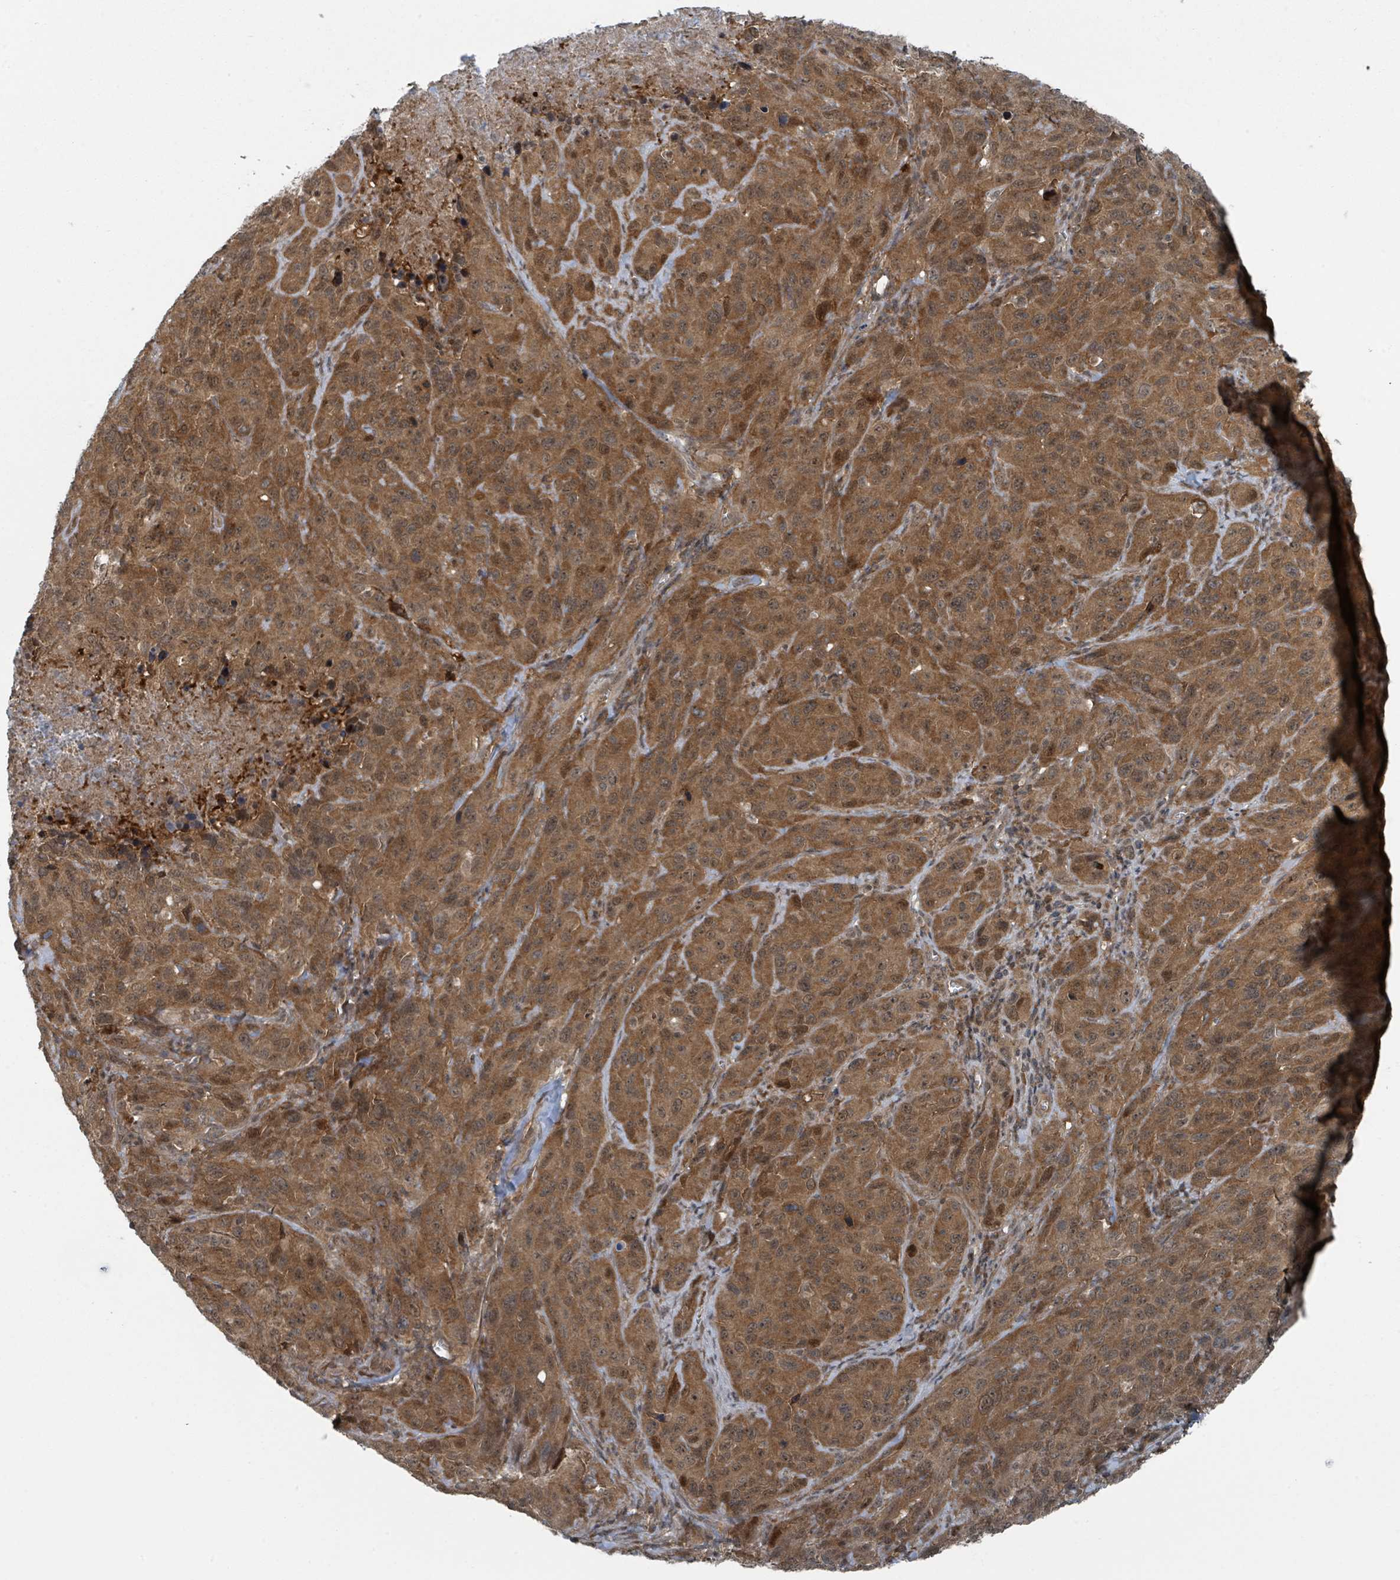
{"staining": {"intensity": "moderate", "quantity": ">75%", "location": "cytoplasmic/membranous,nuclear"}, "tissue": "cervical cancer", "cell_type": "Tumor cells", "image_type": "cancer", "snomed": [{"axis": "morphology", "description": "Squamous cell carcinoma, NOS"}, {"axis": "topography", "description": "Cervix"}], "caption": "Immunohistochemistry micrograph of neoplastic tissue: cervical cancer stained using immunohistochemistry (IHC) exhibits medium levels of moderate protein expression localized specifically in the cytoplasmic/membranous and nuclear of tumor cells, appearing as a cytoplasmic/membranous and nuclear brown color.", "gene": "GOLGA7", "patient": {"sex": "female", "age": 51}}